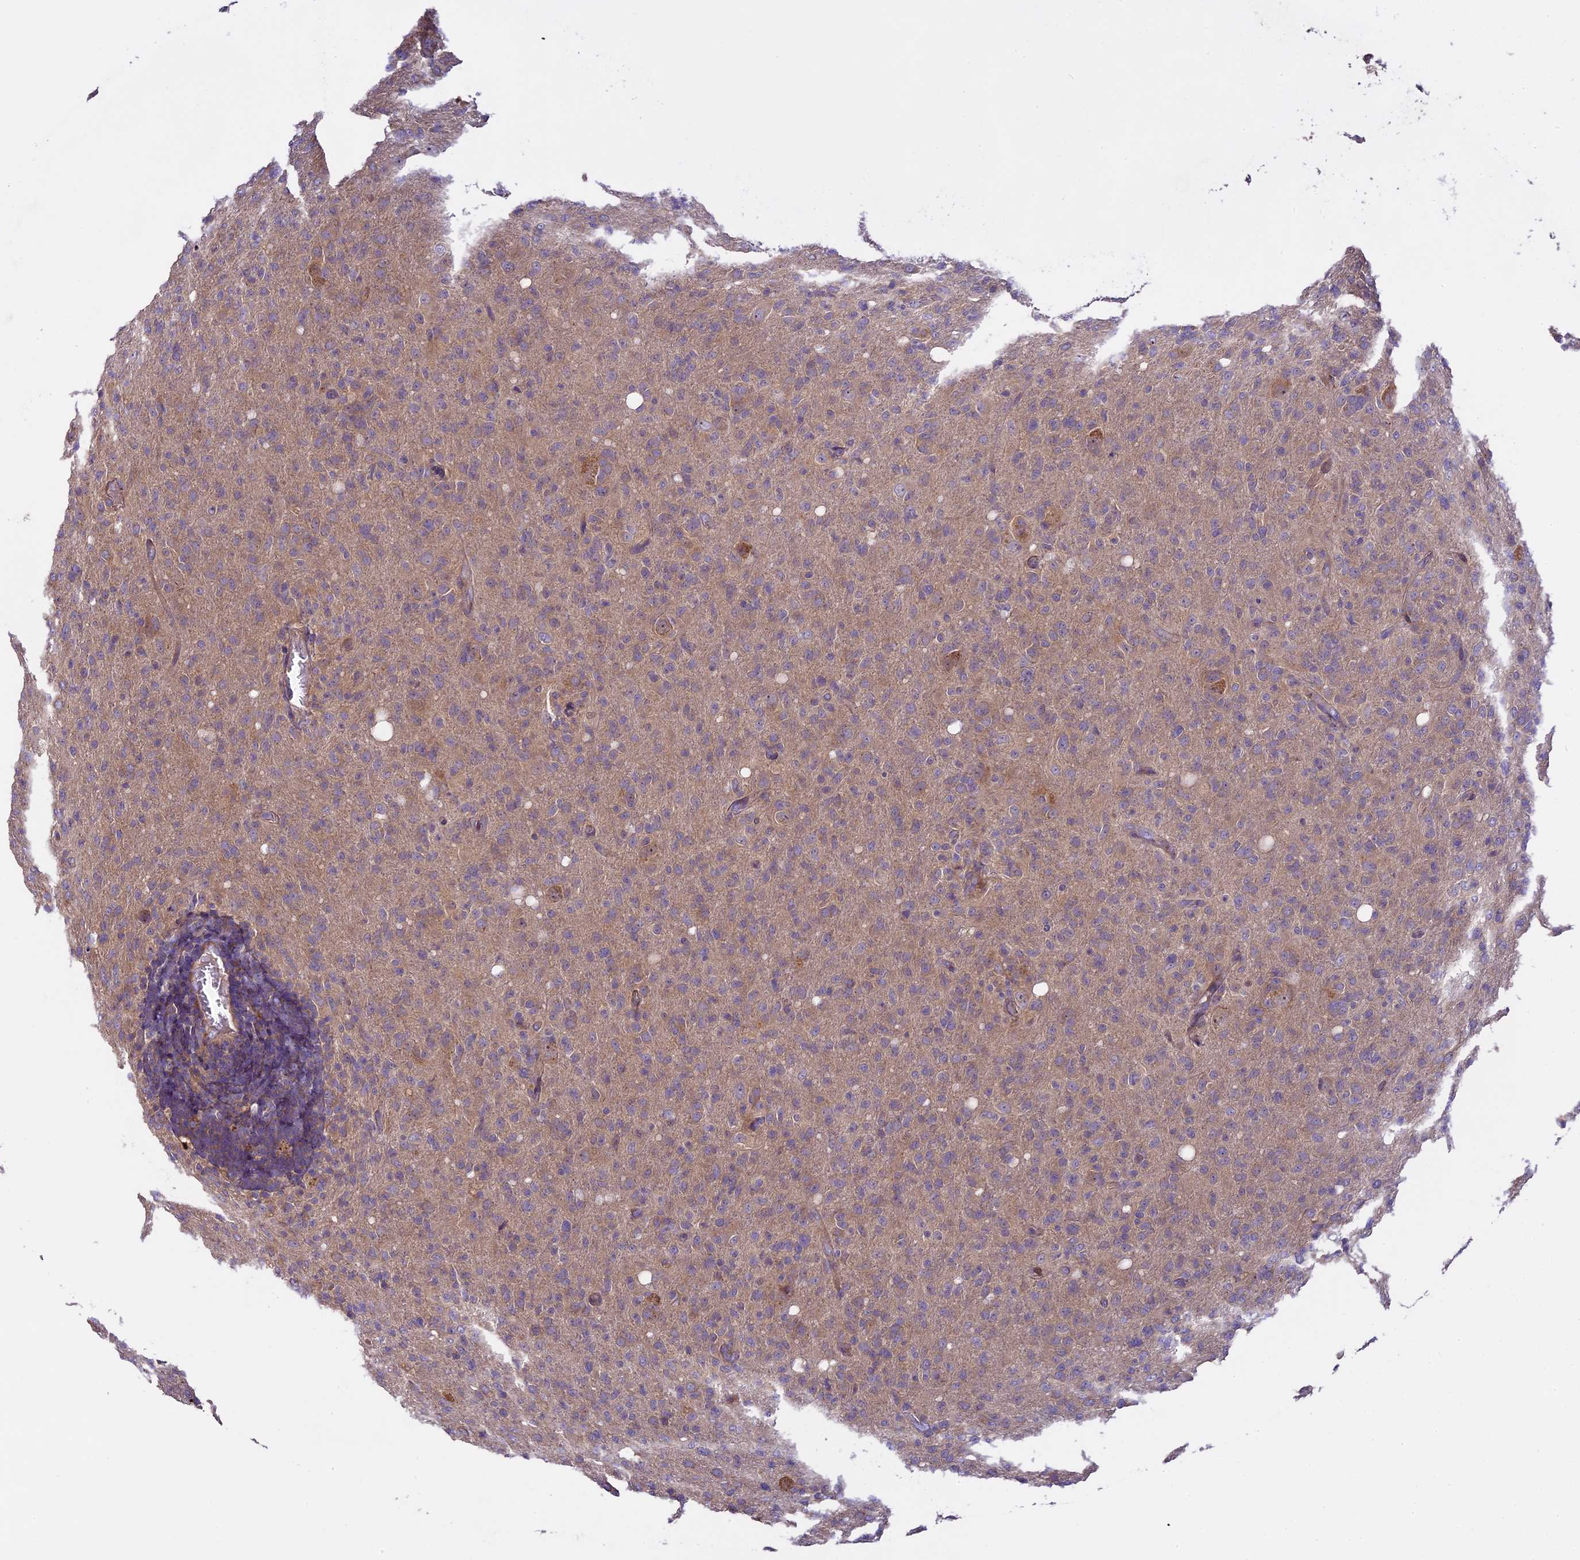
{"staining": {"intensity": "weak", "quantity": "<25%", "location": "cytoplasmic/membranous"}, "tissue": "glioma", "cell_type": "Tumor cells", "image_type": "cancer", "snomed": [{"axis": "morphology", "description": "Glioma, malignant, High grade"}, {"axis": "topography", "description": "Brain"}], "caption": "Immunohistochemical staining of human glioma exhibits no significant expression in tumor cells. (DAB immunohistochemistry (IHC), high magnification).", "gene": "SPIRE1", "patient": {"sex": "female", "age": 57}}